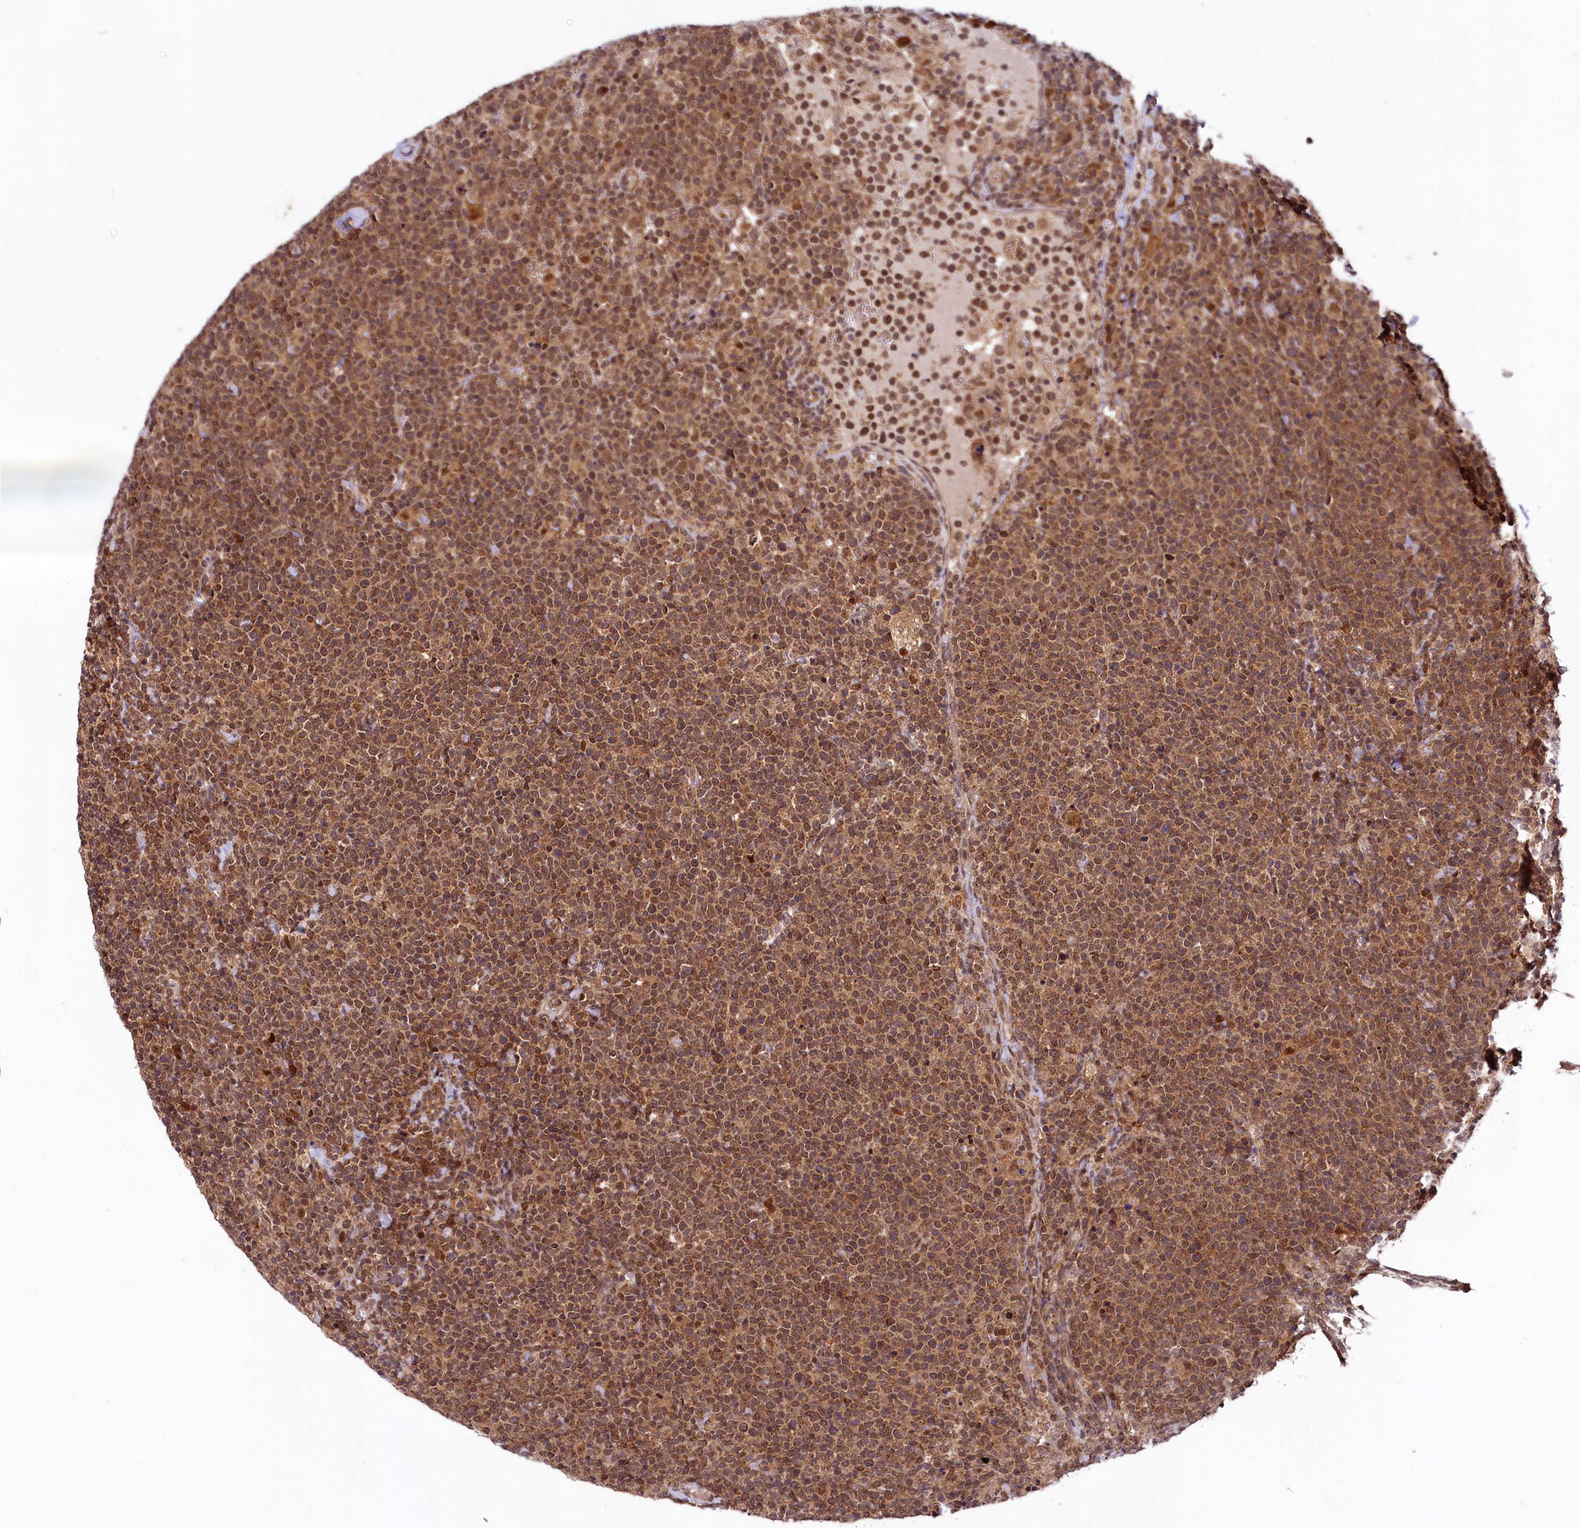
{"staining": {"intensity": "moderate", "quantity": ">75%", "location": "cytoplasmic/membranous,nuclear"}, "tissue": "lymphoma", "cell_type": "Tumor cells", "image_type": "cancer", "snomed": [{"axis": "morphology", "description": "Malignant lymphoma, non-Hodgkin's type, High grade"}, {"axis": "topography", "description": "Lymph node"}], "caption": "The image reveals staining of lymphoma, revealing moderate cytoplasmic/membranous and nuclear protein positivity (brown color) within tumor cells.", "gene": "UBE3A", "patient": {"sex": "male", "age": 61}}